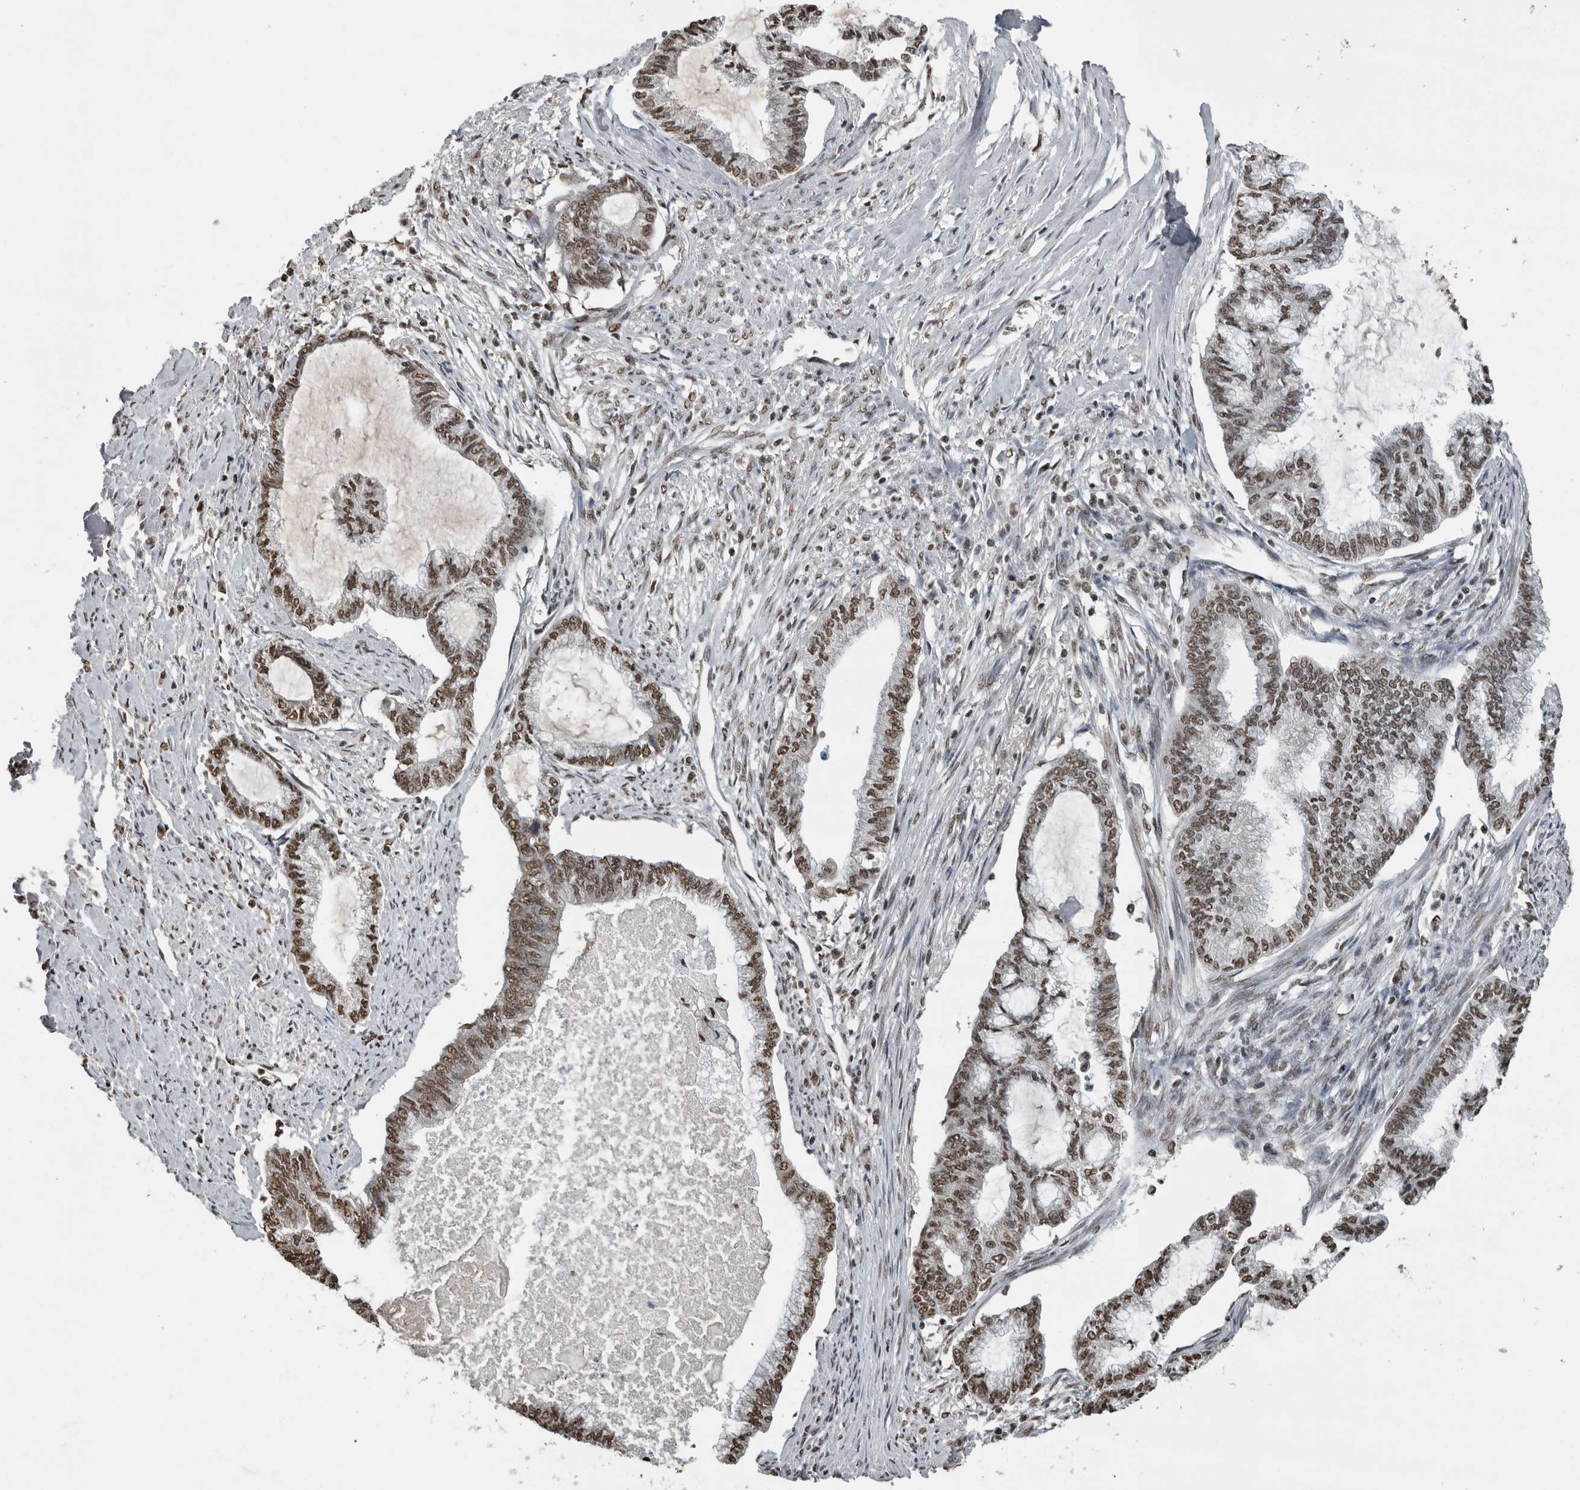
{"staining": {"intensity": "moderate", "quantity": ">75%", "location": "nuclear"}, "tissue": "endometrial cancer", "cell_type": "Tumor cells", "image_type": "cancer", "snomed": [{"axis": "morphology", "description": "Adenocarcinoma, NOS"}, {"axis": "topography", "description": "Endometrium"}], "caption": "Moderate nuclear expression for a protein is seen in about >75% of tumor cells of endometrial adenocarcinoma using immunohistochemistry (IHC).", "gene": "TGS1", "patient": {"sex": "female", "age": 86}}